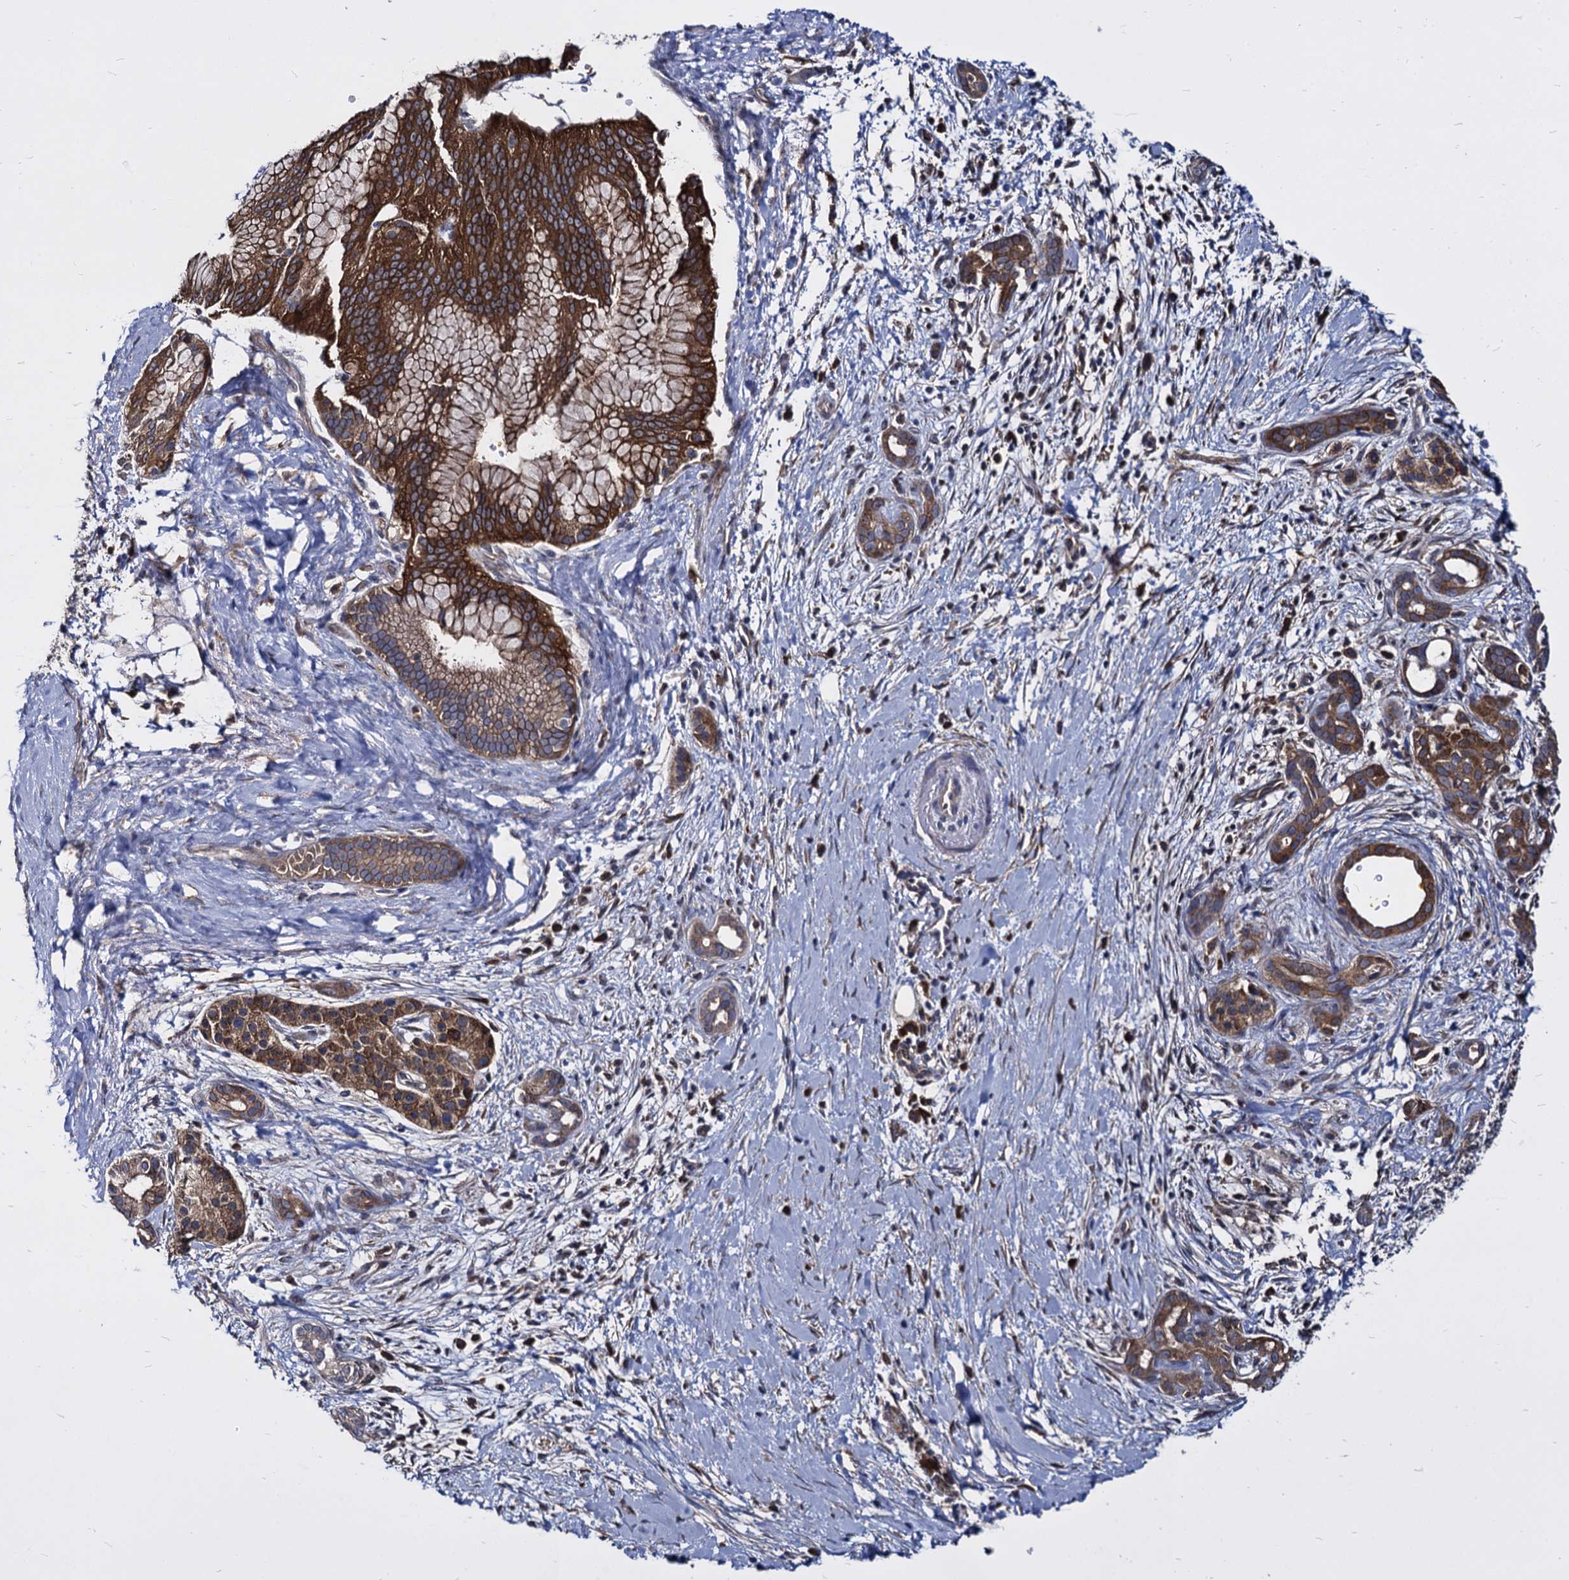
{"staining": {"intensity": "strong", "quantity": ">75%", "location": "cytoplasmic/membranous"}, "tissue": "pancreatic cancer", "cell_type": "Tumor cells", "image_type": "cancer", "snomed": [{"axis": "morphology", "description": "Adenocarcinoma, NOS"}, {"axis": "topography", "description": "Pancreas"}], "caption": "Adenocarcinoma (pancreatic) stained for a protein (brown) demonstrates strong cytoplasmic/membranous positive staining in about >75% of tumor cells.", "gene": "NME1", "patient": {"sex": "male", "age": 58}}